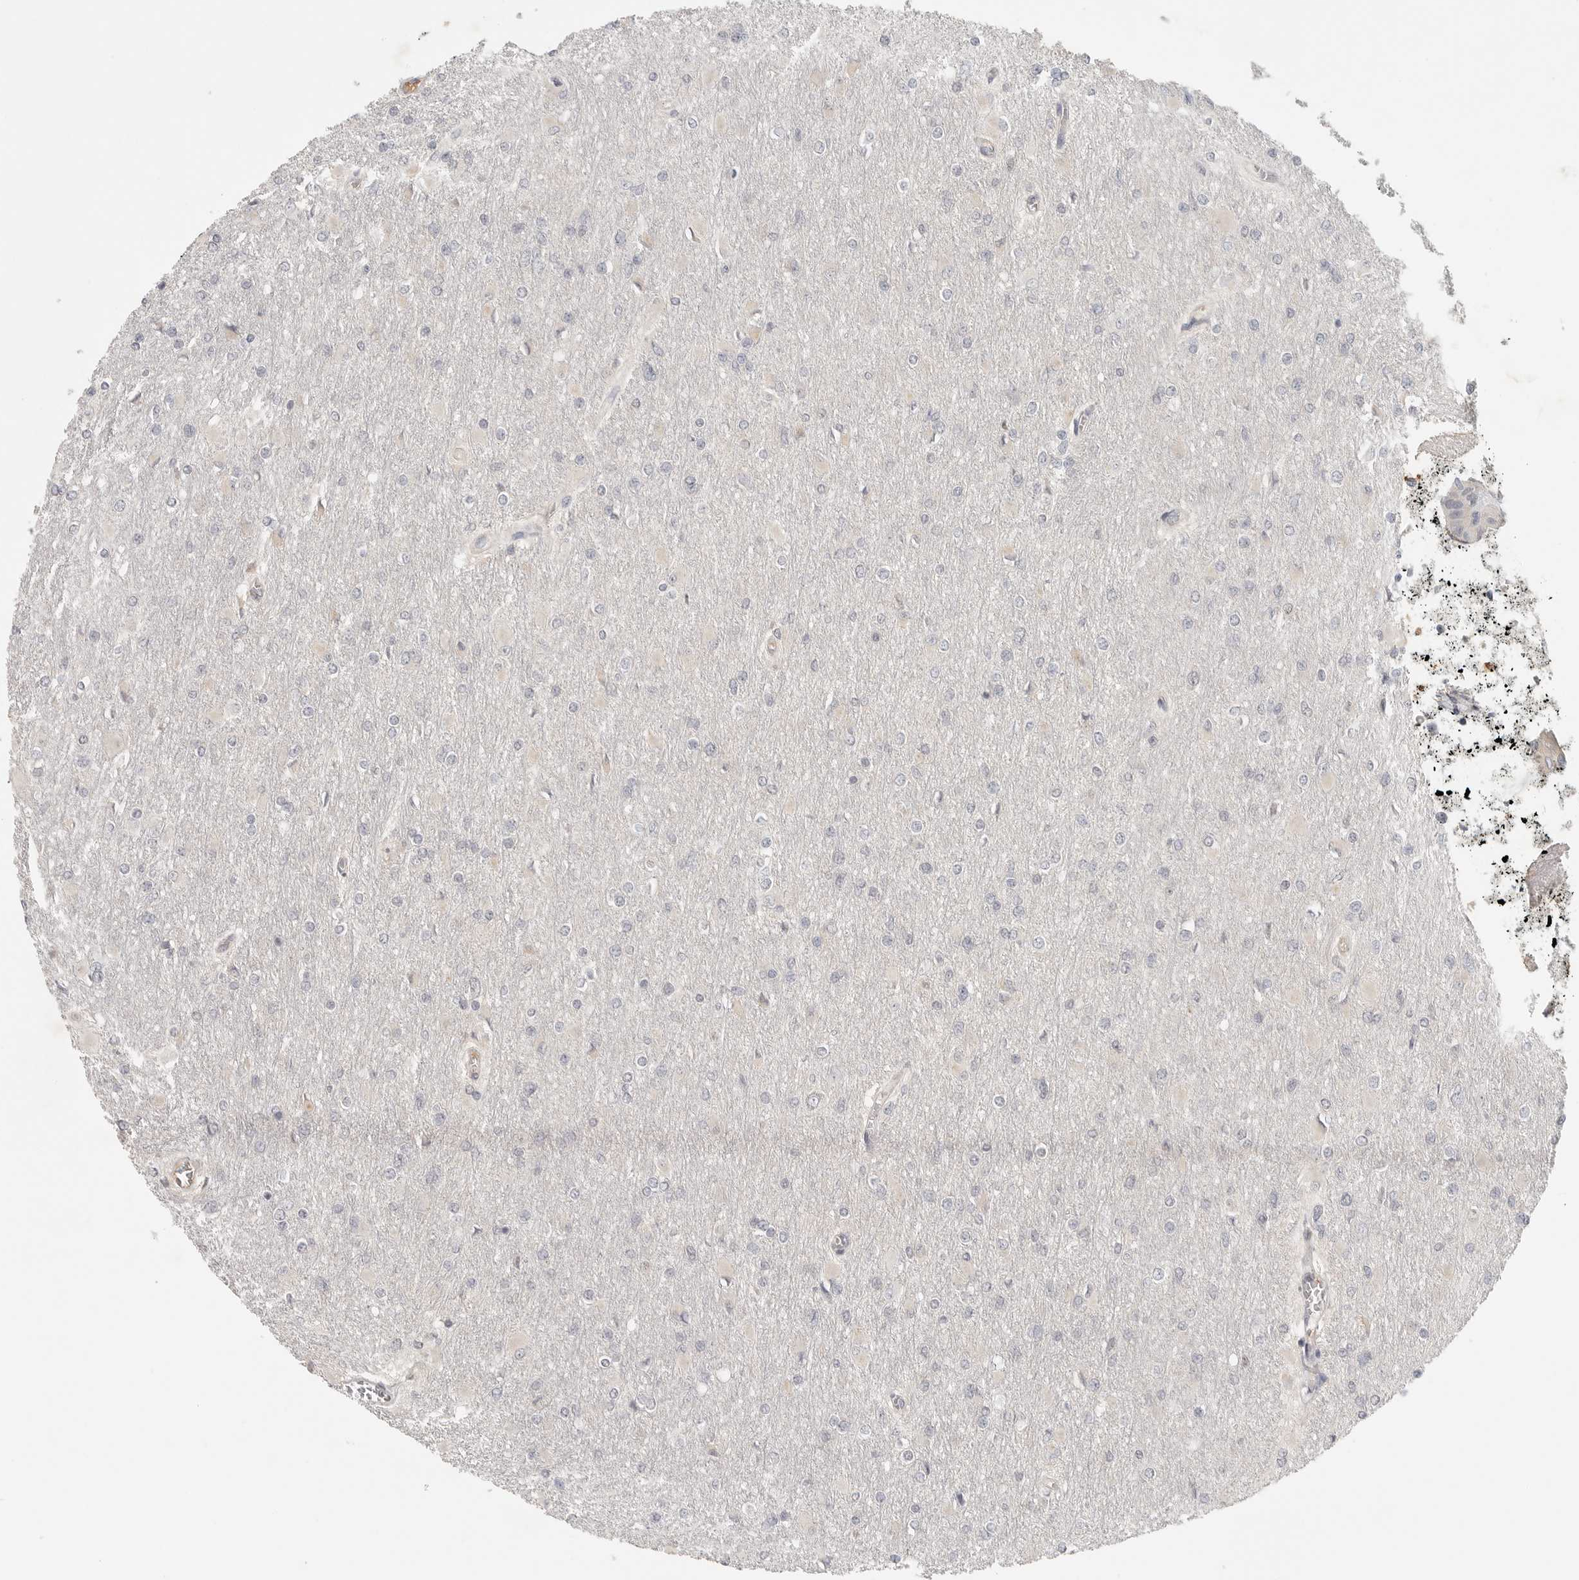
{"staining": {"intensity": "negative", "quantity": "none", "location": "none"}, "tissue": "glioma", "cell_type": "Tumor cells", "image_type": "cancer", "snomed": [{"axis": "morphology", "description": "Glioma, malignant, High grade"}, {"axis": "topography", "description": "Cerebral cortex"}], "caption": "High magnification brightfield microscopy of glioma stained with DAB (3,3'-diaminobenzidine) (brown) and counterstained with hematoxylin (blue): tumor cells show no significant expression.", "gene": "SLC25A36", "patient": {"sex": "female", "age": 36}}